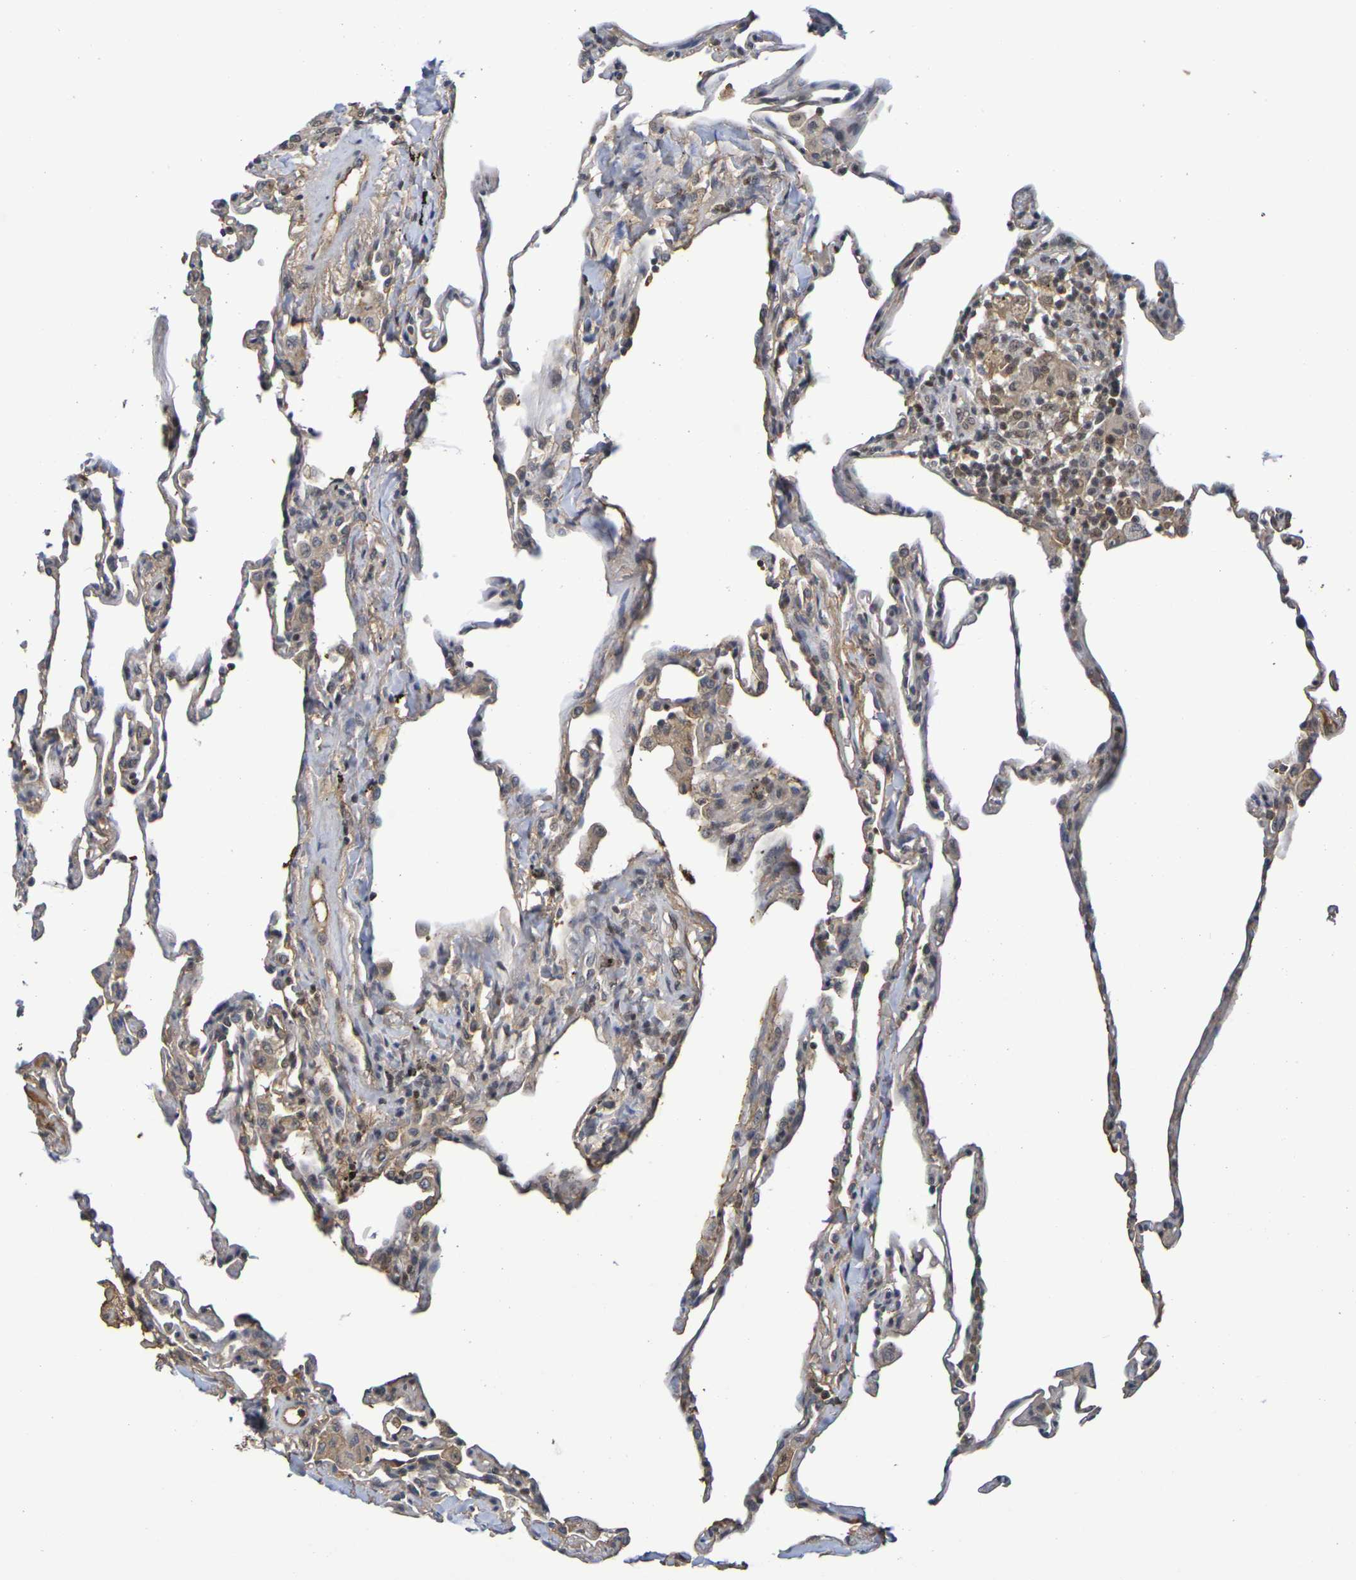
{"staining": {"intensity": "moderate", "quantity": "25%-75%", "location": "cytoplasmic/membranous"}, "tissue": "lung", "cell_type": "Alveolar cells", "image_type": "normal", "snomed": [{"axis": "morphology", "description": "Normal tissue, NOS"}, {"axis": "topography", "description": "Lung"}], "caption": "Immunohistochemistry (IHC) staining of benign lung, which demonstrates medium levels of moderate cytoplasmic/membranous staining in about 25%-75% of alveolar cells indicating moderate cytoplasmic/membranous protein staining. The staining was performed using DAB (3,3'-diaminobenzidine) (brown) for protein detection and nuclei were counterstained in hematoxylin (blue).", "gene": "TERF2", "patient": {"sex": "male", "age": 59}}